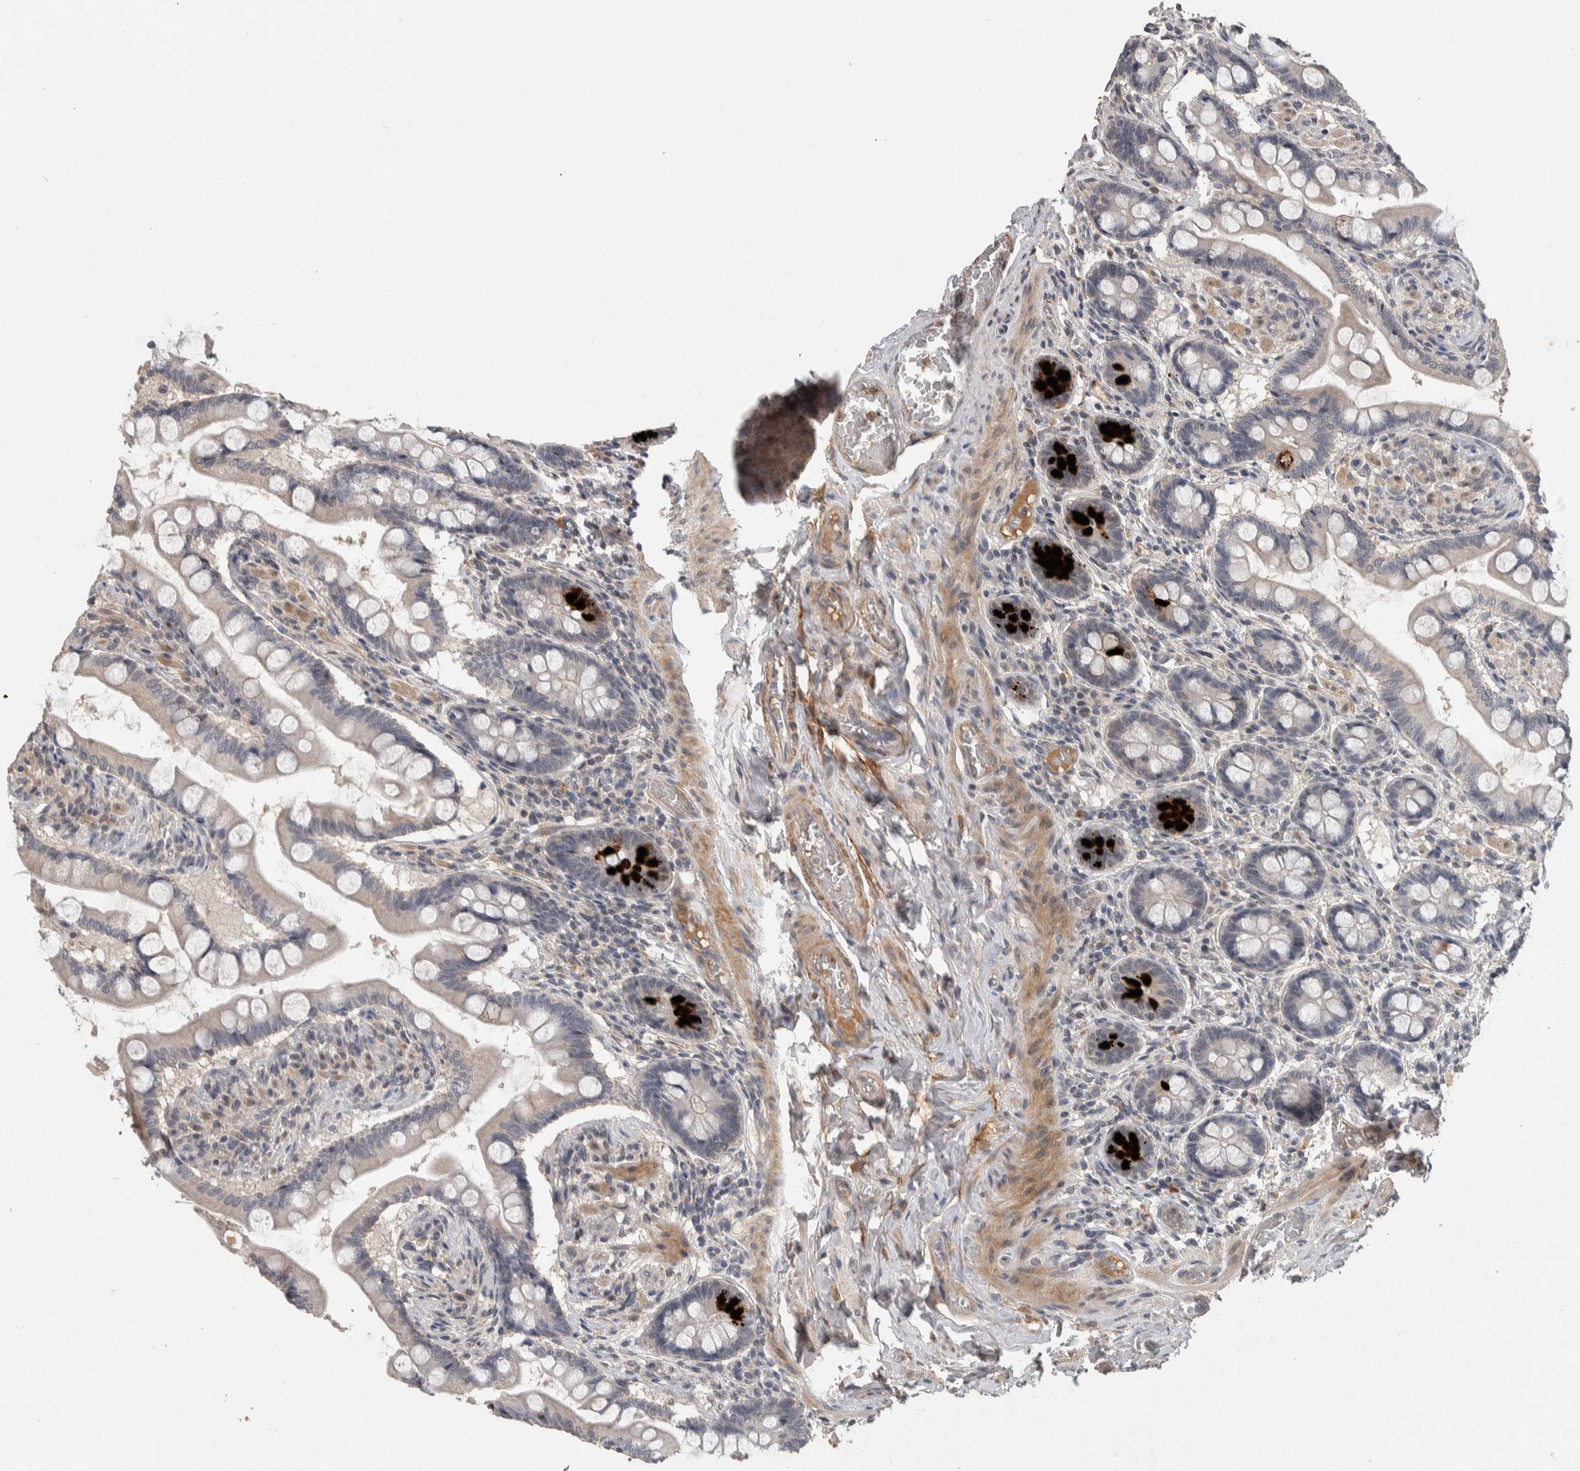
{"staining": {"intensity": "strong", "quantity": "<25%", "location": "cytoplasmic/membranous"}, "tissue": "small intestine", "cell_type": "Glandular cells", "image_type": "normal", "snomed": [{"axis": "morphology", "description": "Normal tissue, NOS"}, {"axis": "topography", "description": "Small intestine"}], "caption": "Immunohistochemistry (IHC) (DAB) staining of normal human small intestine shows strong cytoplasmic/membranous protein positivity in about <25% of glandular cells. (DAB IHC with brightfield microscopy, high magnification).", "gene": "CHRM3", "patient": {"sex": "male", "age": 41}}